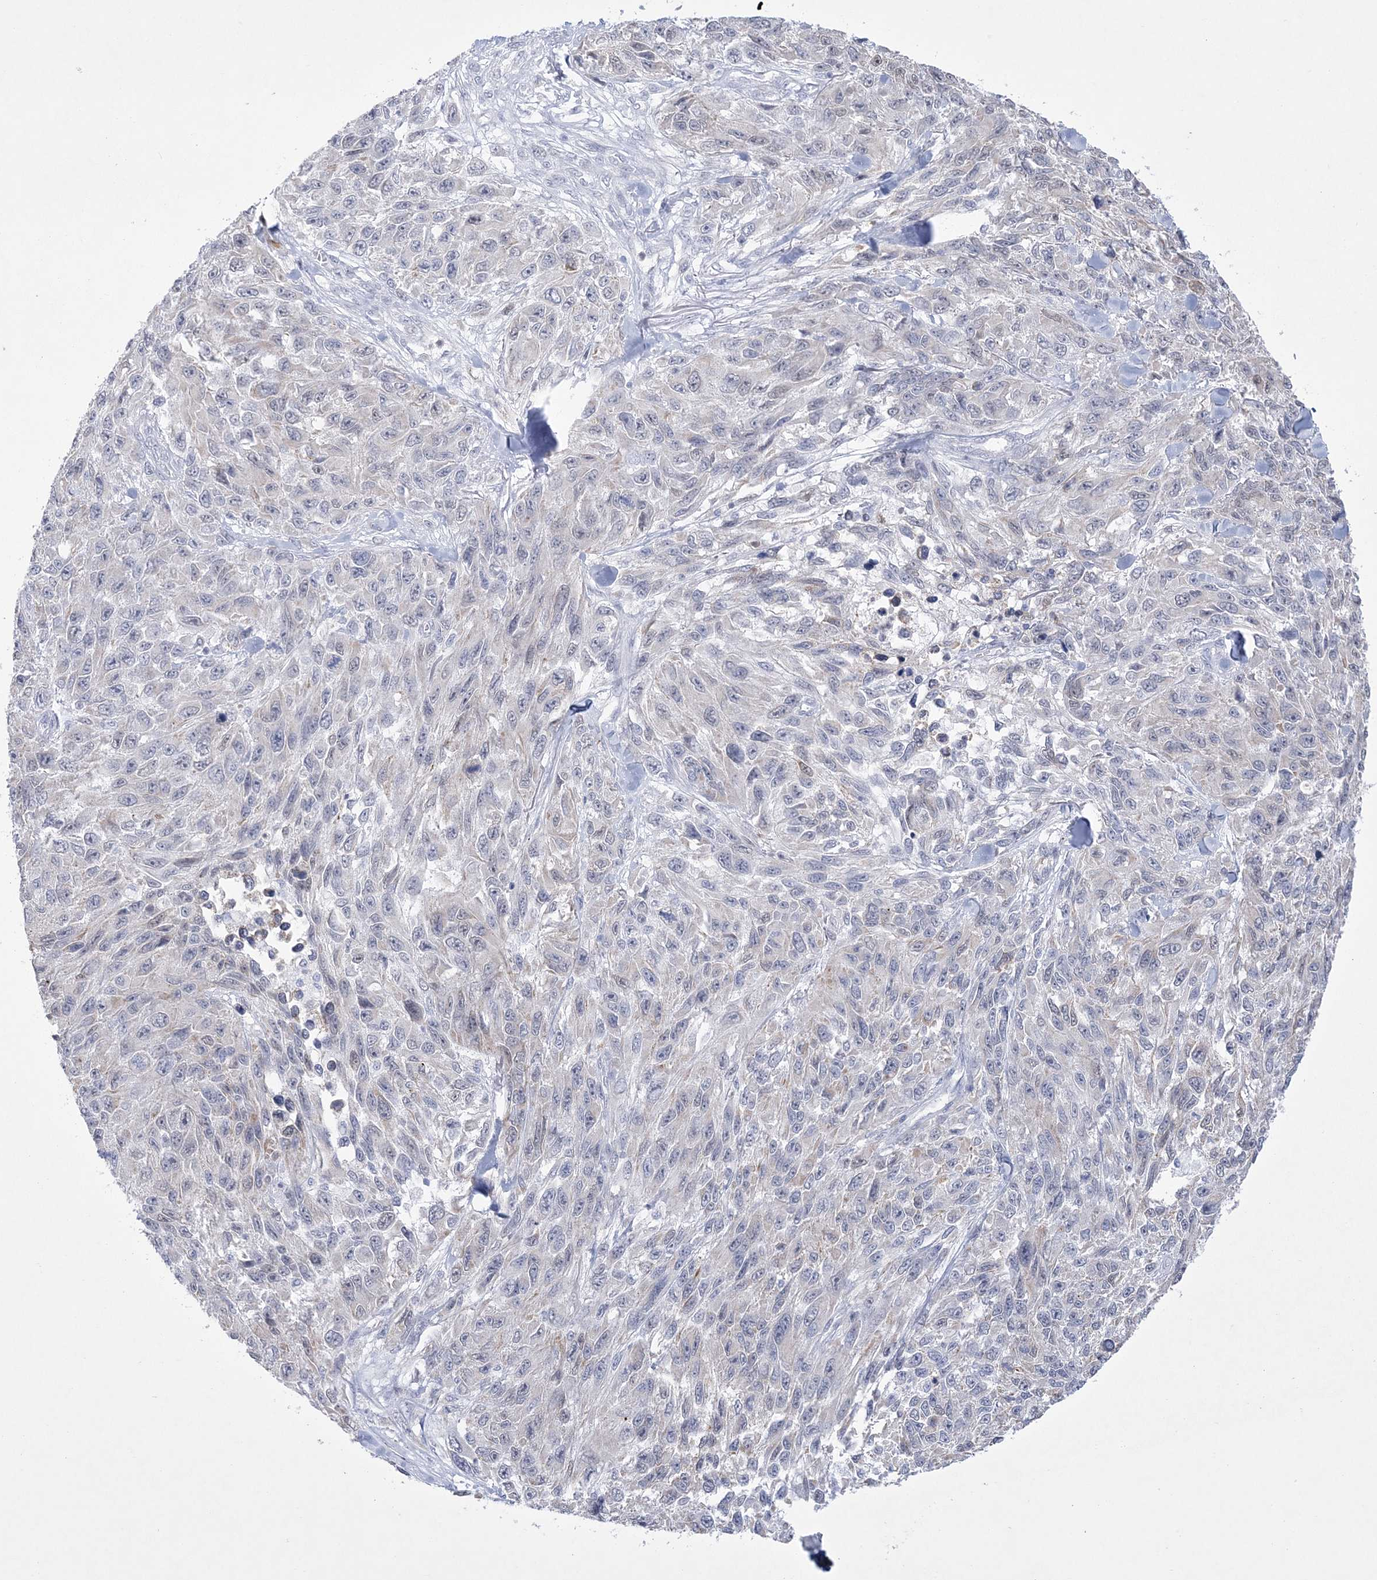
{"staining": {"intensity": "negative", "quantity": "none", "location": "none"}, "tissue": "melanoma", "cell_type": "Tumor cells", "image_type": "cancer", "snomed": [{"axis": "morphology", "description": "Malignant melanoma, NOS"}, {"axis": "topography", "description": "Skin"}], "caption": "Protein analysis of malignant melanoma reveals no significant positivity in tumor cells.", "gene": "WDR27", "patient": {"sex": "female", "age": 96}}